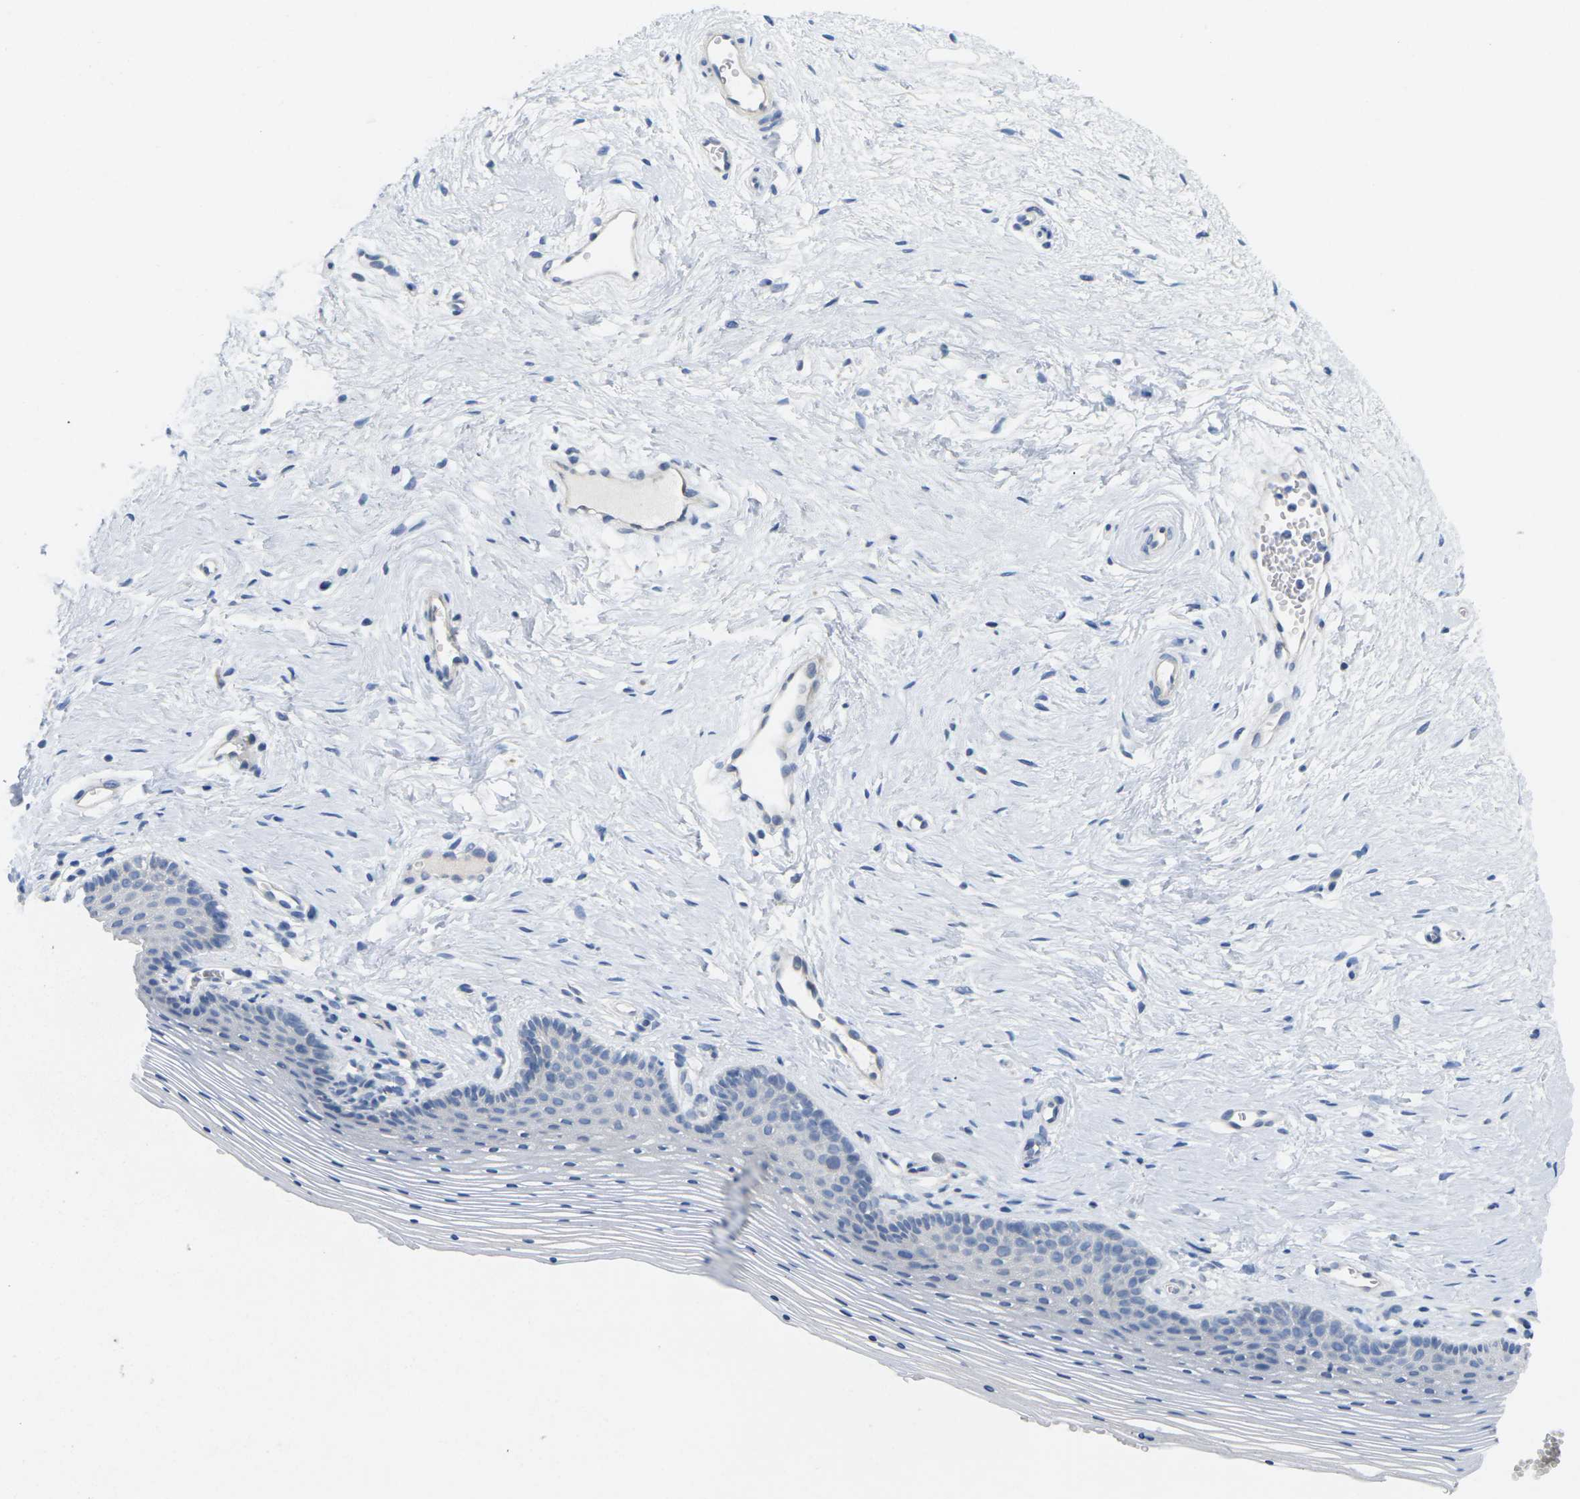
{"staining": {"intensity": "negative", "quantity": "none", "location": "none"}, "tissue": "vagina", "cell_type": "Squamous epithelial cells", "image_type": "normal", "snomed": [{"axis": "morphology", "description": "Normal tissue, NOS"}, {"axis": "topography", "description": "Vagina"}], "caption": "Immunohistochemical staining of normal vagina shows no significant staining in squamous epithelial cells. (DAB (3,3'-diaminobenzidine) immunohistochemistry with hematoxylin counter stain).", "gene": "TNNI3", "patient": {"sex": "female", "age": 32}}